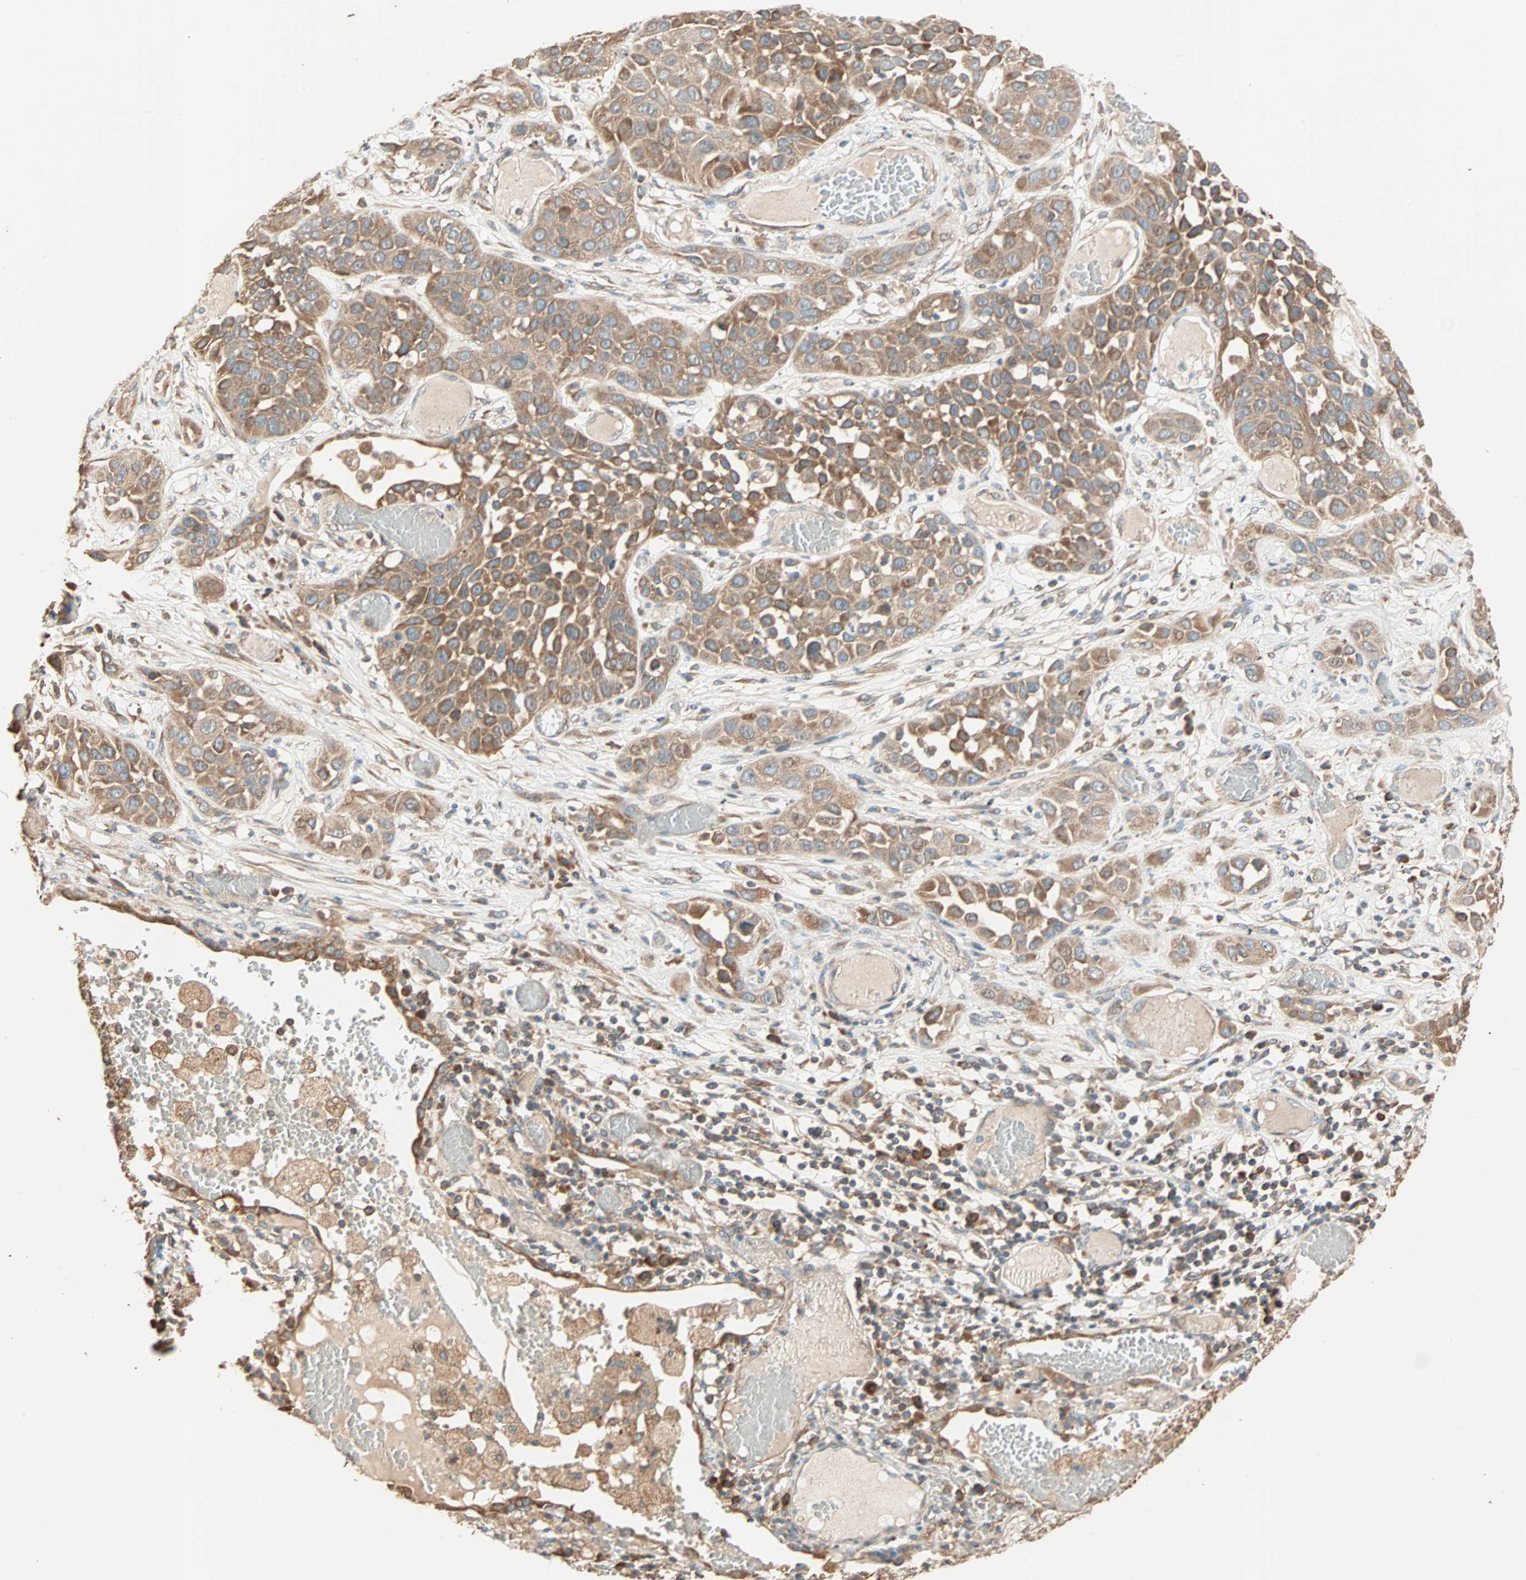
{"staining": {"intensity": "moderate", "quantity": ">75%", "location": "cytoplasmic/membranous"}, "tissue": "lung cancer", "cell_type": "Tumor cells", "image_type": "cancer", "snomed": [{"axis": "morphology", "description": "Squamous cell carcinoma, NOS"}, {"axis": "topography", "description": "Lung"}], "caption": "Moderate cytoplasmic/membranous protein positivity is identified in approximately >75% of tumor cells in lung cancer. Immunohistochemistry (ihc) stains the protein of interest in brown and the nuclei are stained blue.", "gene": "EIF4G2", "patient": {"sex": "male", "age": 71}}